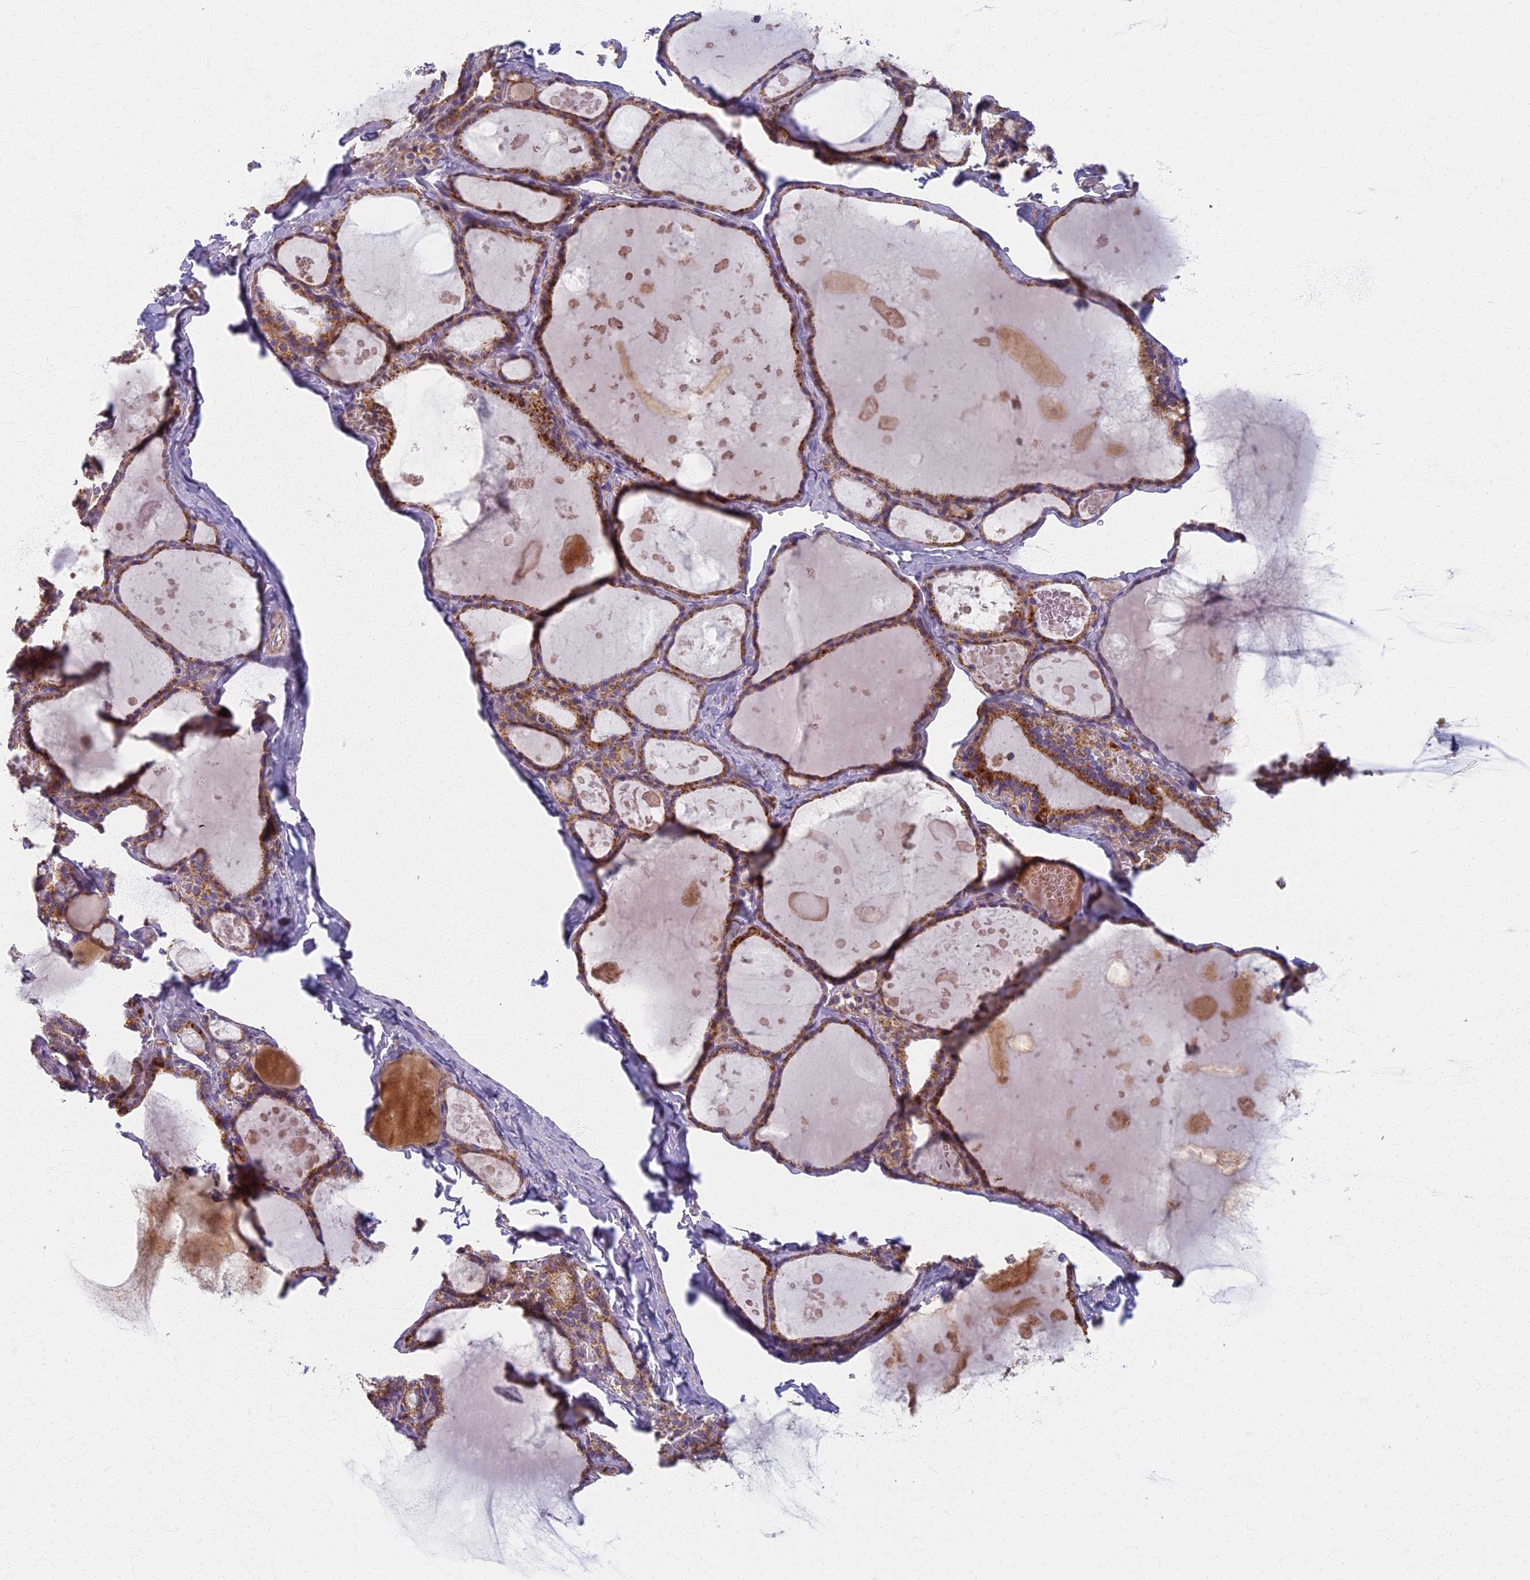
{"staining": {"intensity": "moderate", "quantity": ">75%", "location": "cytoplasmic/membranous"}, "tissue": "thyroid gland", "cell_type": "Glandular cells", "image_type": "normal", "snomed": [{"axis": "morphology", "description": "Normal tissue, NOS"}, {"axis": "topography", "description": "Thyroid gland"}], "caption": "Immunohistochemical staining of unremarkable human thyroid gland displays >75% levels of moderate cytoplasmic/membranous protein staining in about >75% of glandular cells. Nuclei are stained in blue.", "gene": "MRPS25", "patient": {"sex": "male", "age": 56}}